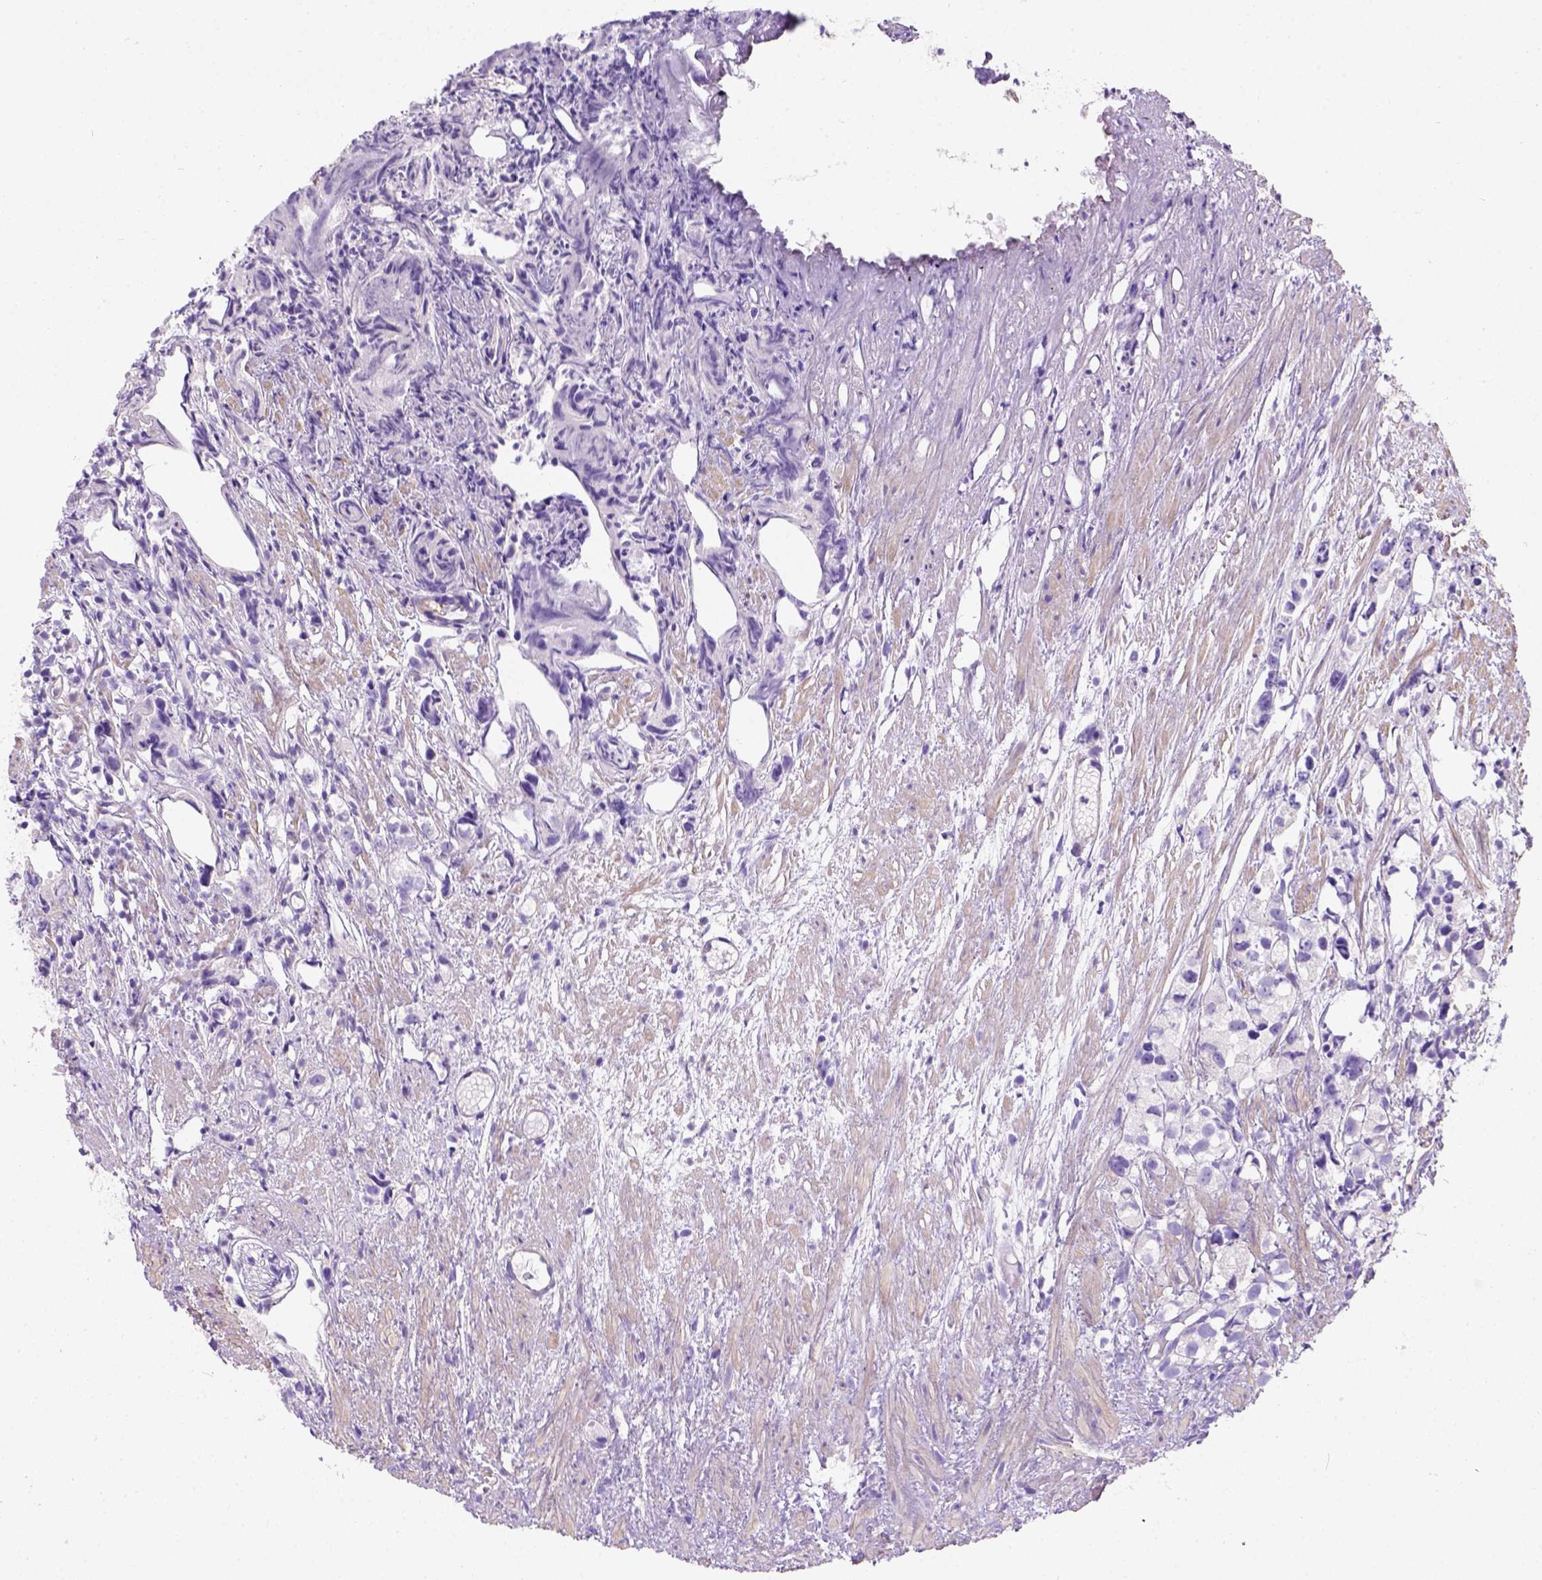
{"staining": {"intensity": "negative", "quantity": "none", "location": "none"}, "tissue": "prostate cancer", "cell_type": "Tumor cells", "image_type": "cancer", "snomed": [{"axis": "morphology", "description": "Adenocarcinoma, High grade"}, {"axis": "topography", "description": "Prostate"}], "caption": "There is no significant expression in tumor cells of high-grade adenocarcinoma (prostate).", "gene": "PHF7", "patient": {"sex": "male", "age": 68}}